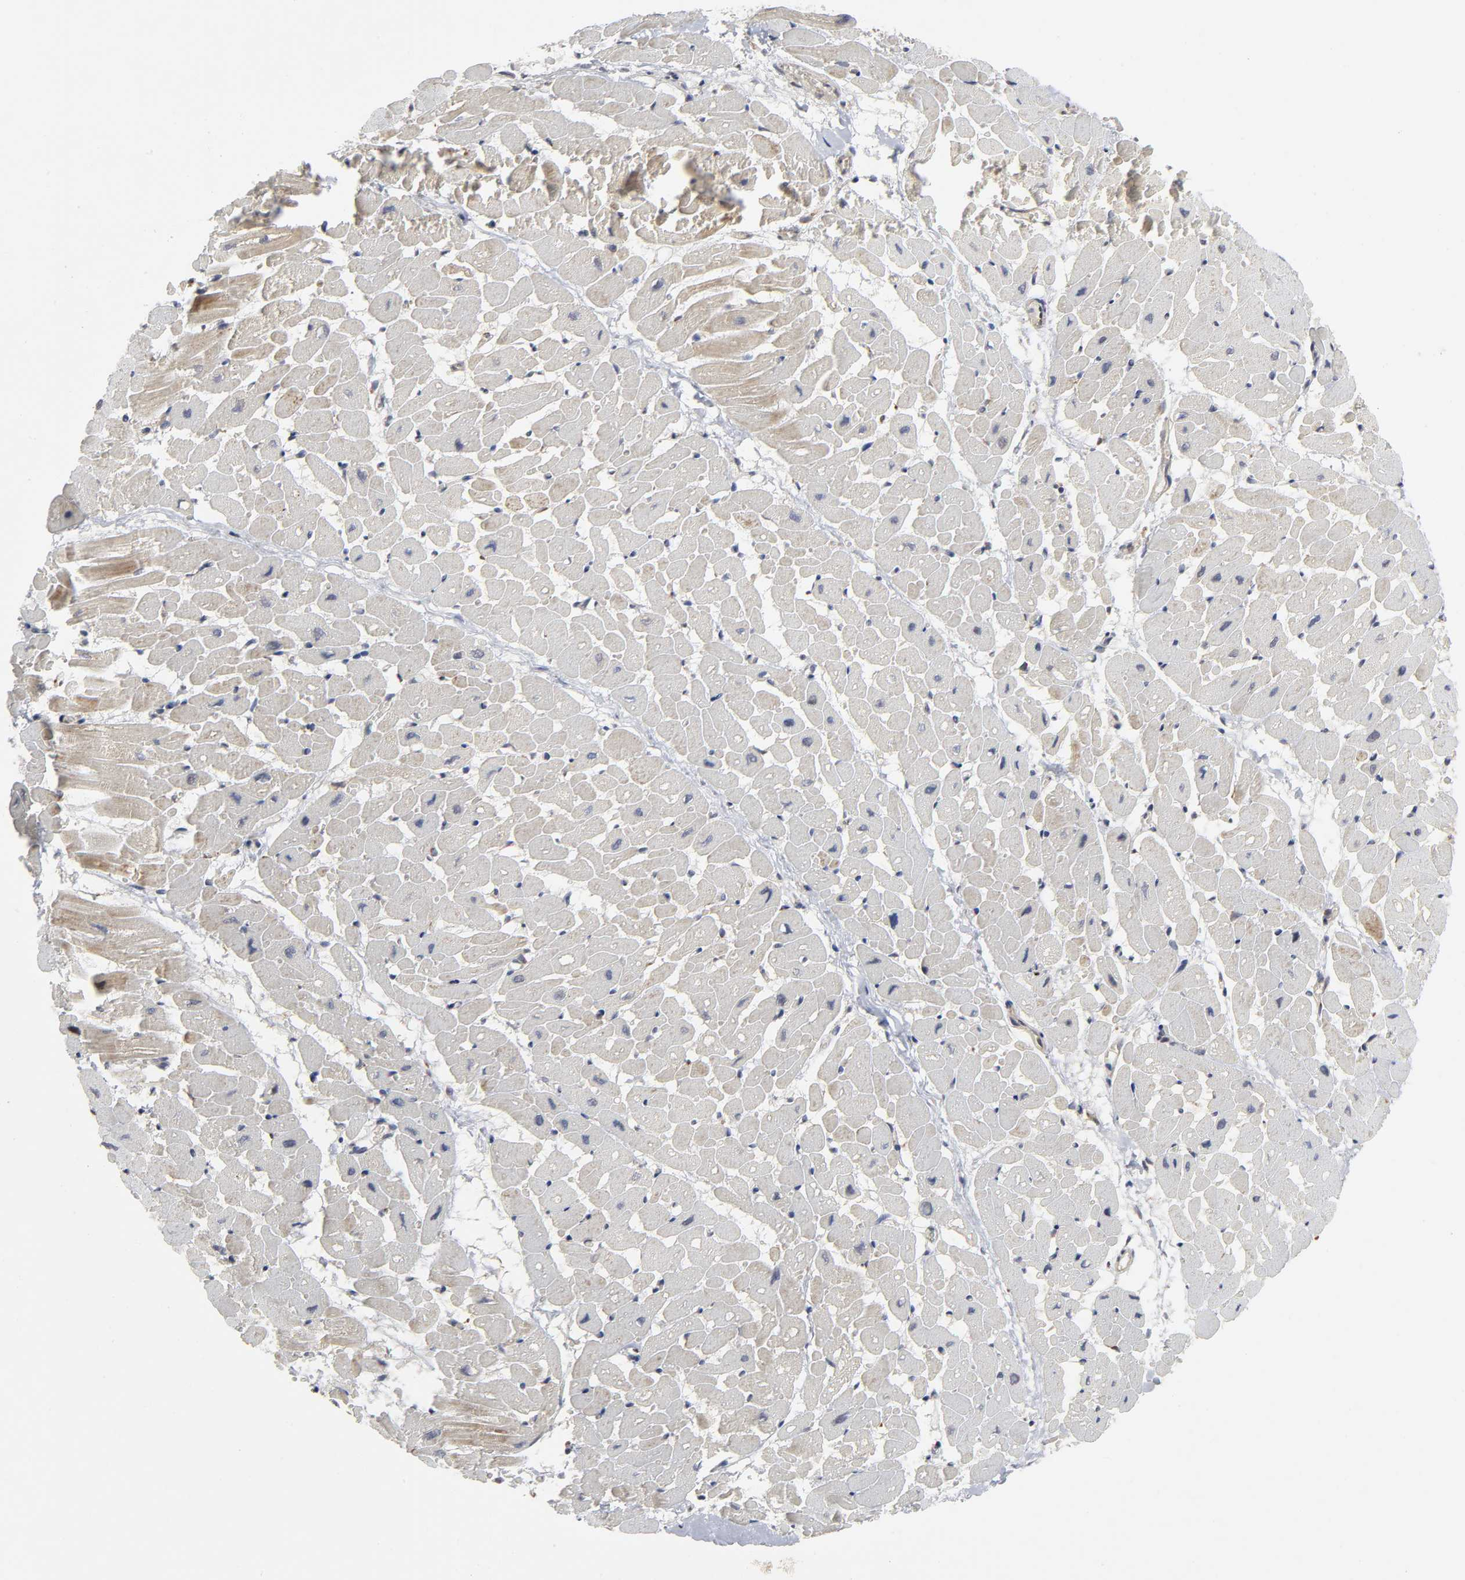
{"staining": {"intensity": "moderate", "quantity": "25%-75%", "location": "cytoplasmic/membranous"}, "tissue": "heart muscle", "cell_type": "Cardiomyocytes", "image_type": "normal", "snomed": [{"axis": "morphology", "description": "Normal tissue, NOS"}, {"axis": "topography", "description": "Heart"}], "caption": "Heart muscle stained for a protein shows moderate cytoplasmic/membranous positivity in cardiomyocytes. (Brightfield microscopy of DAB IHC at high magnification).", "gene": "SLC30A9", "patient": {"sex": "male", "age": 45}}